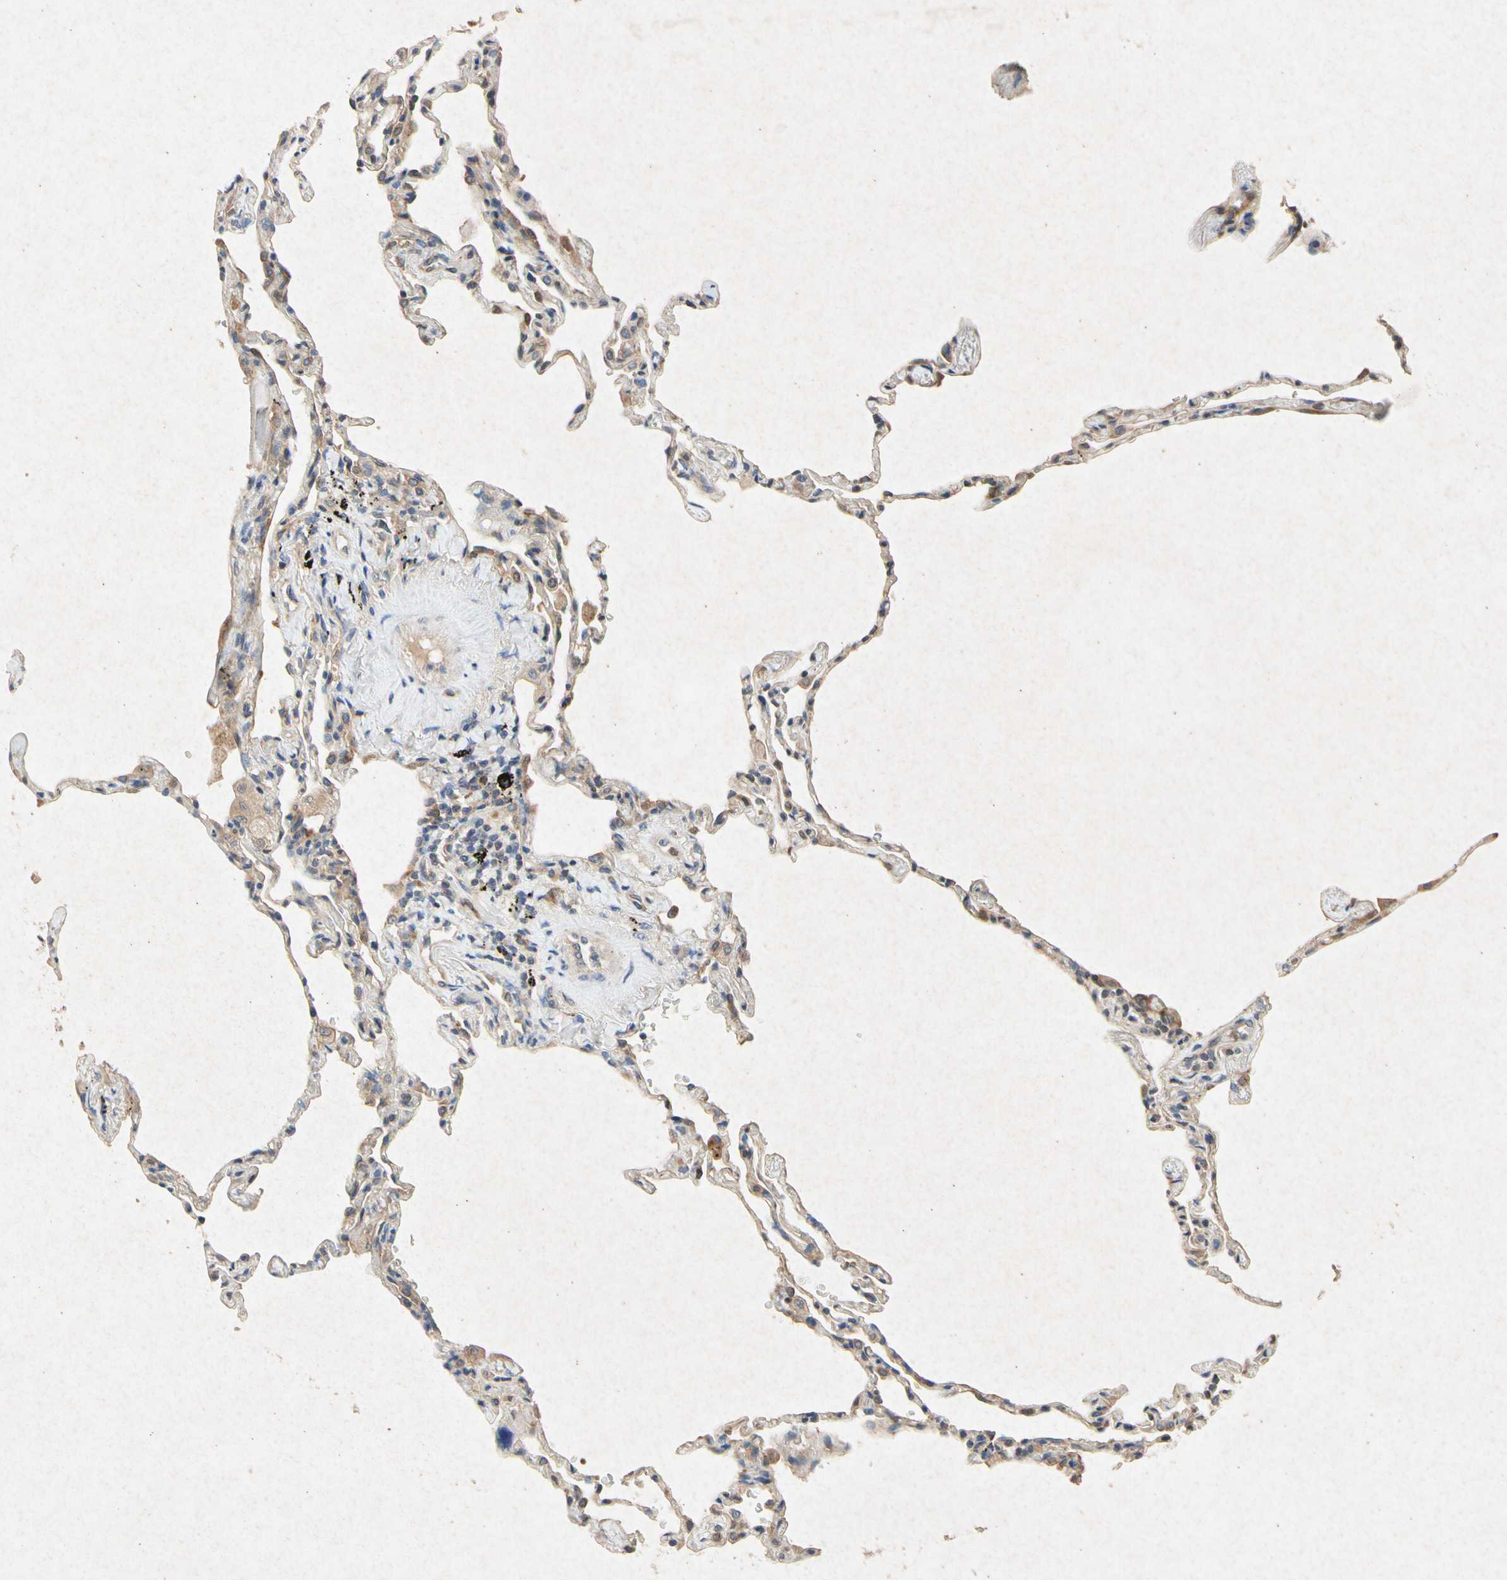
{"staining": {"intensity": "weak", "quantity": "25%-75%", "location": "cytoplasmic/membranous"}, "tissue": "lung", "cell_type": "Alveolar cells", "image_type": "normal", "snomed": [{"axis": "morphology", "description": "Normal tissue, NOS"}, {"axis": "topography", "description": "Lung"}], "caption": "Immunohistochemistry (IHC) photomicrograph of normal lung stained for a protein (brown), which demonstrates low levels of weak cytoplasmic/membranous staining in approximately 25%-75% of alveolar cells.", "gene": "RPS6KA1", "patient": {"sex": "male", "age": 59}}